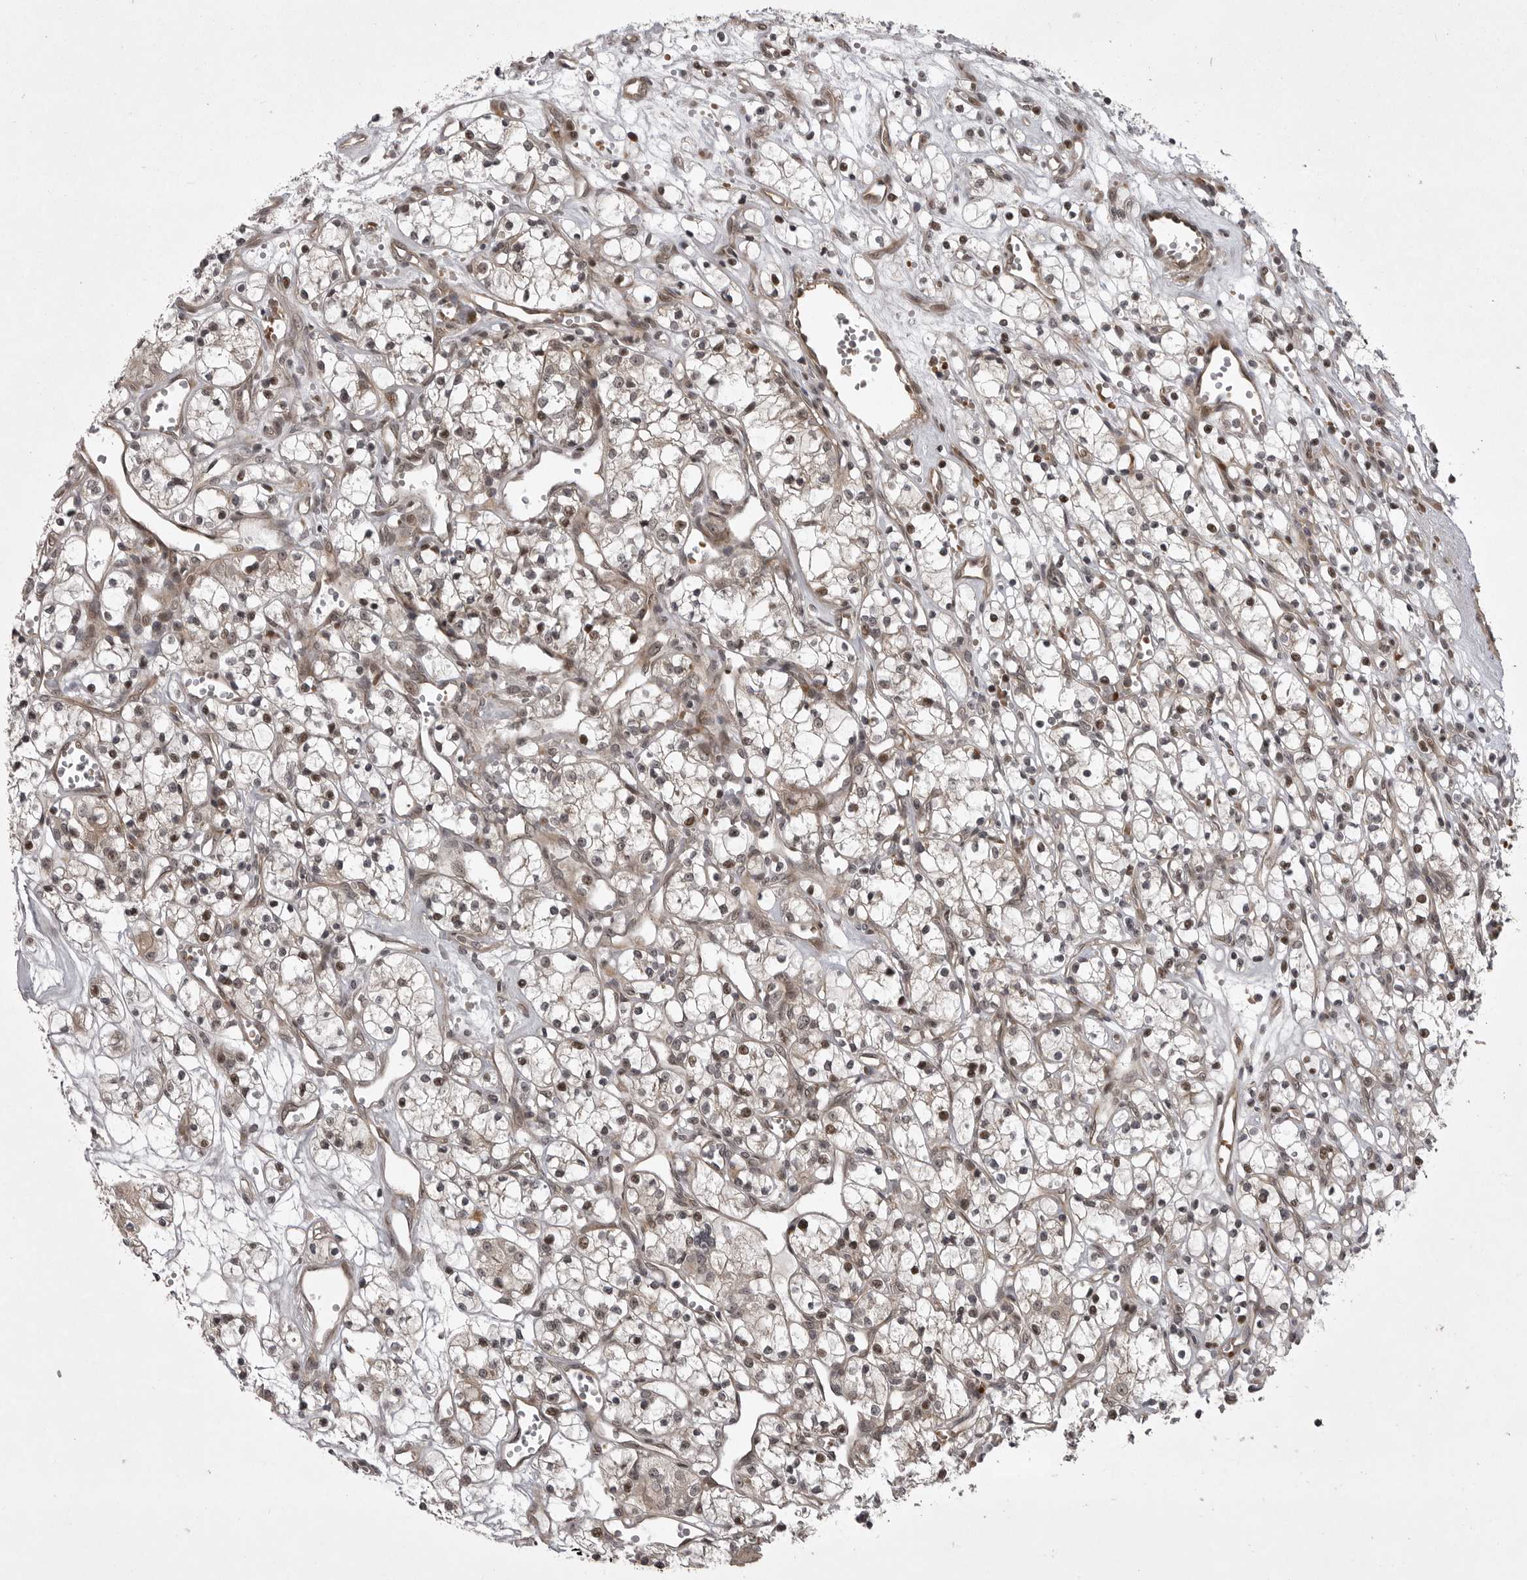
{"staining": {"intensity": "moderate", "quantity": "25%-75%", "location": "nuclear"}, "tissue": "renal cancer", "cell_type": "Tumor cells", "image_type": "cancer", "snomed": [{"axis": "morphology", "description": "Adenocarcinoma, NOS"}, {"axis": "topography", "description": "Kidney"}], "caption": "This image exhibits immunohistochemistry staining of adenocarcinoma (renal), with medium moderate nuclear positivity in about 25%-75% of tumor cells.", "gene": "SNX16", "patient": {"sex": "female", "age": 59}}